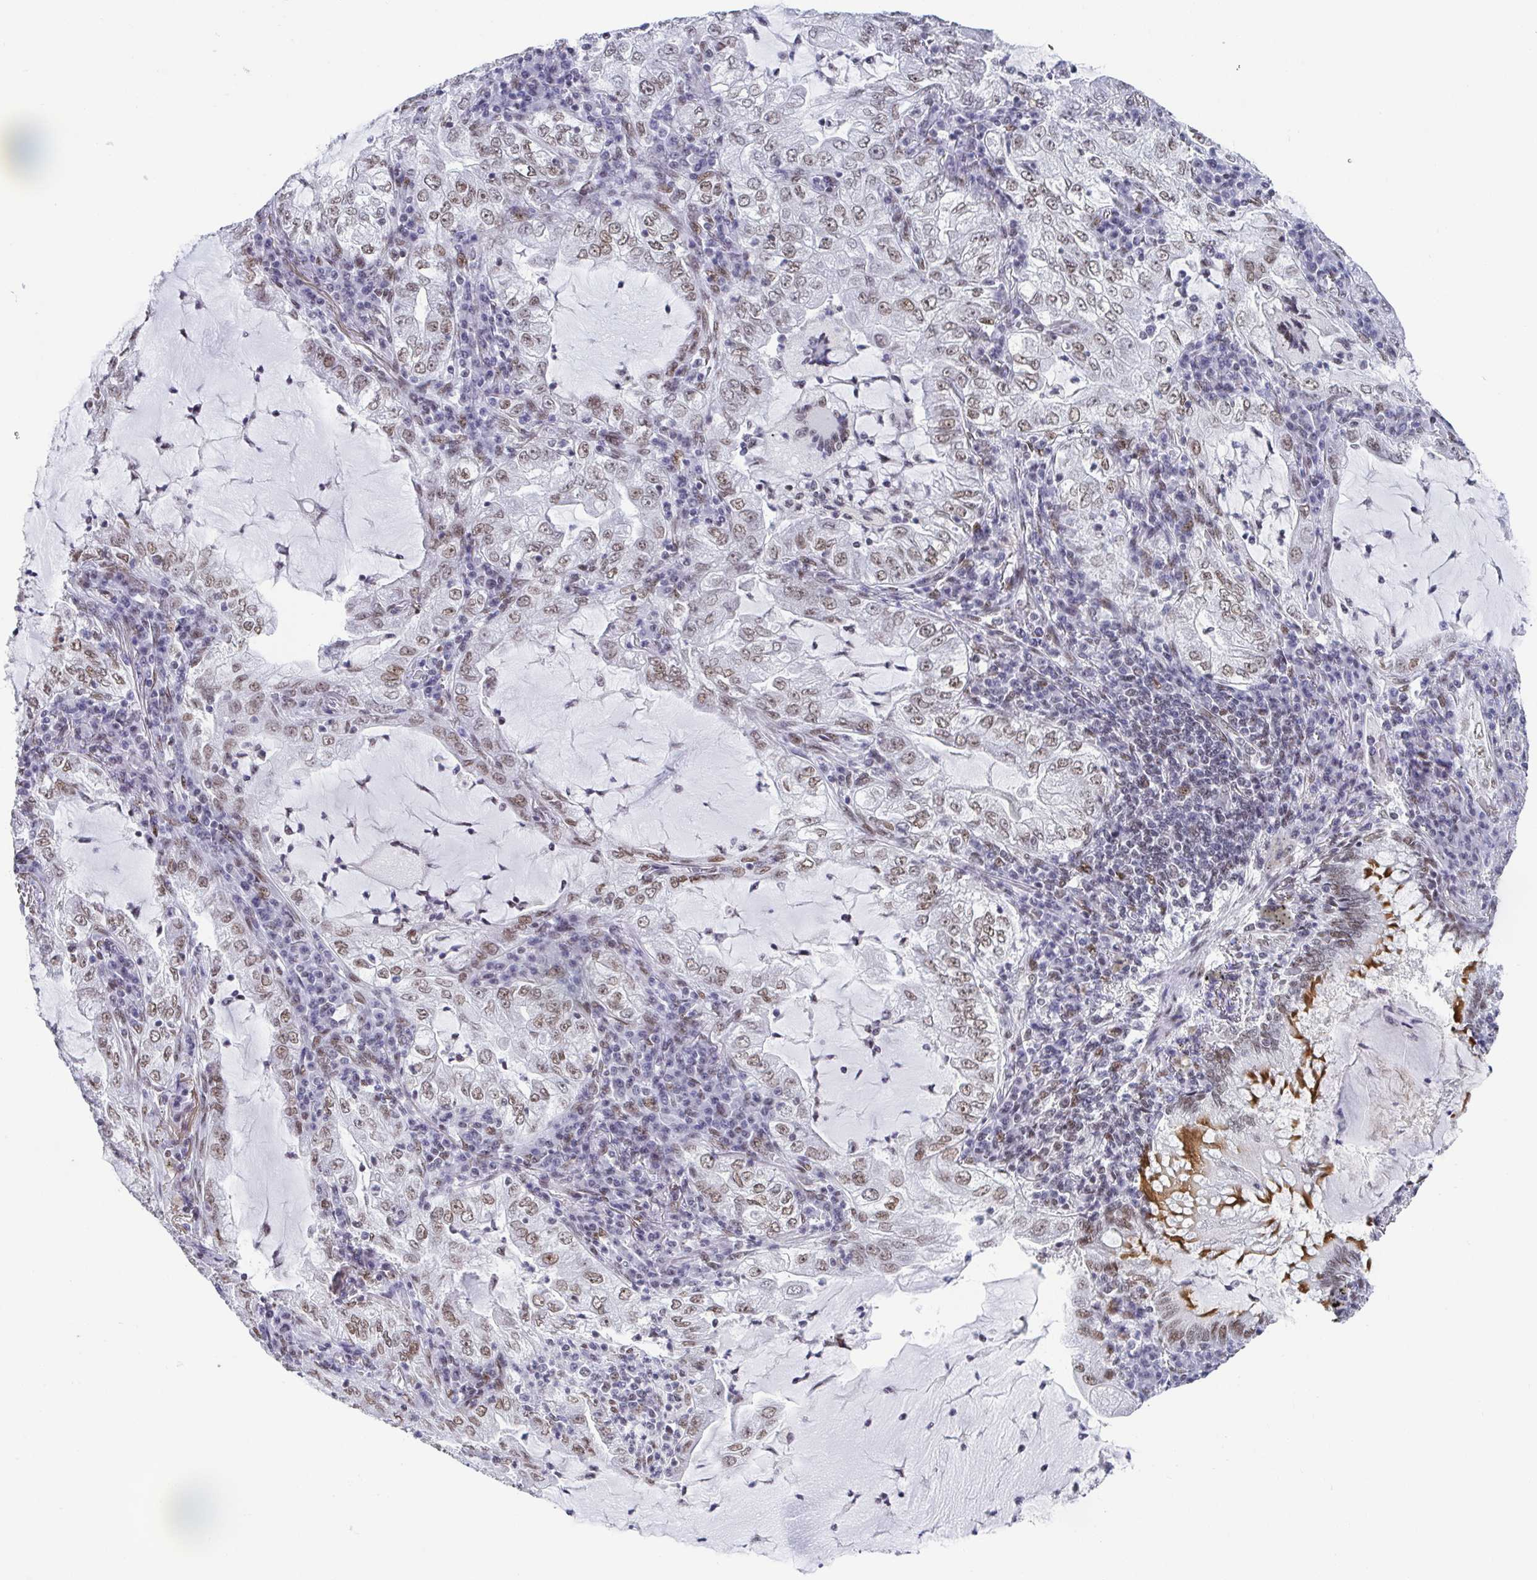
{"staining": {"intensity": "moderate", "quantity": ">75%", "location": "nuclear"}, "tissue": "lung cancer", "cell_type": "Tumor cells", "image_type": "cancer", "snomed": [{"axis": "morphology", "description": "Adenocarcinoma, NOS"}, {"axis": "topography", "description": "Lung"}], "caption": "Lung cancer (adenocarcinoma) stained with a protein marker shows moderate staining in tumor cells.", "gene": "SLC7A10", "patient": {"sex": "female", "age": 73}}